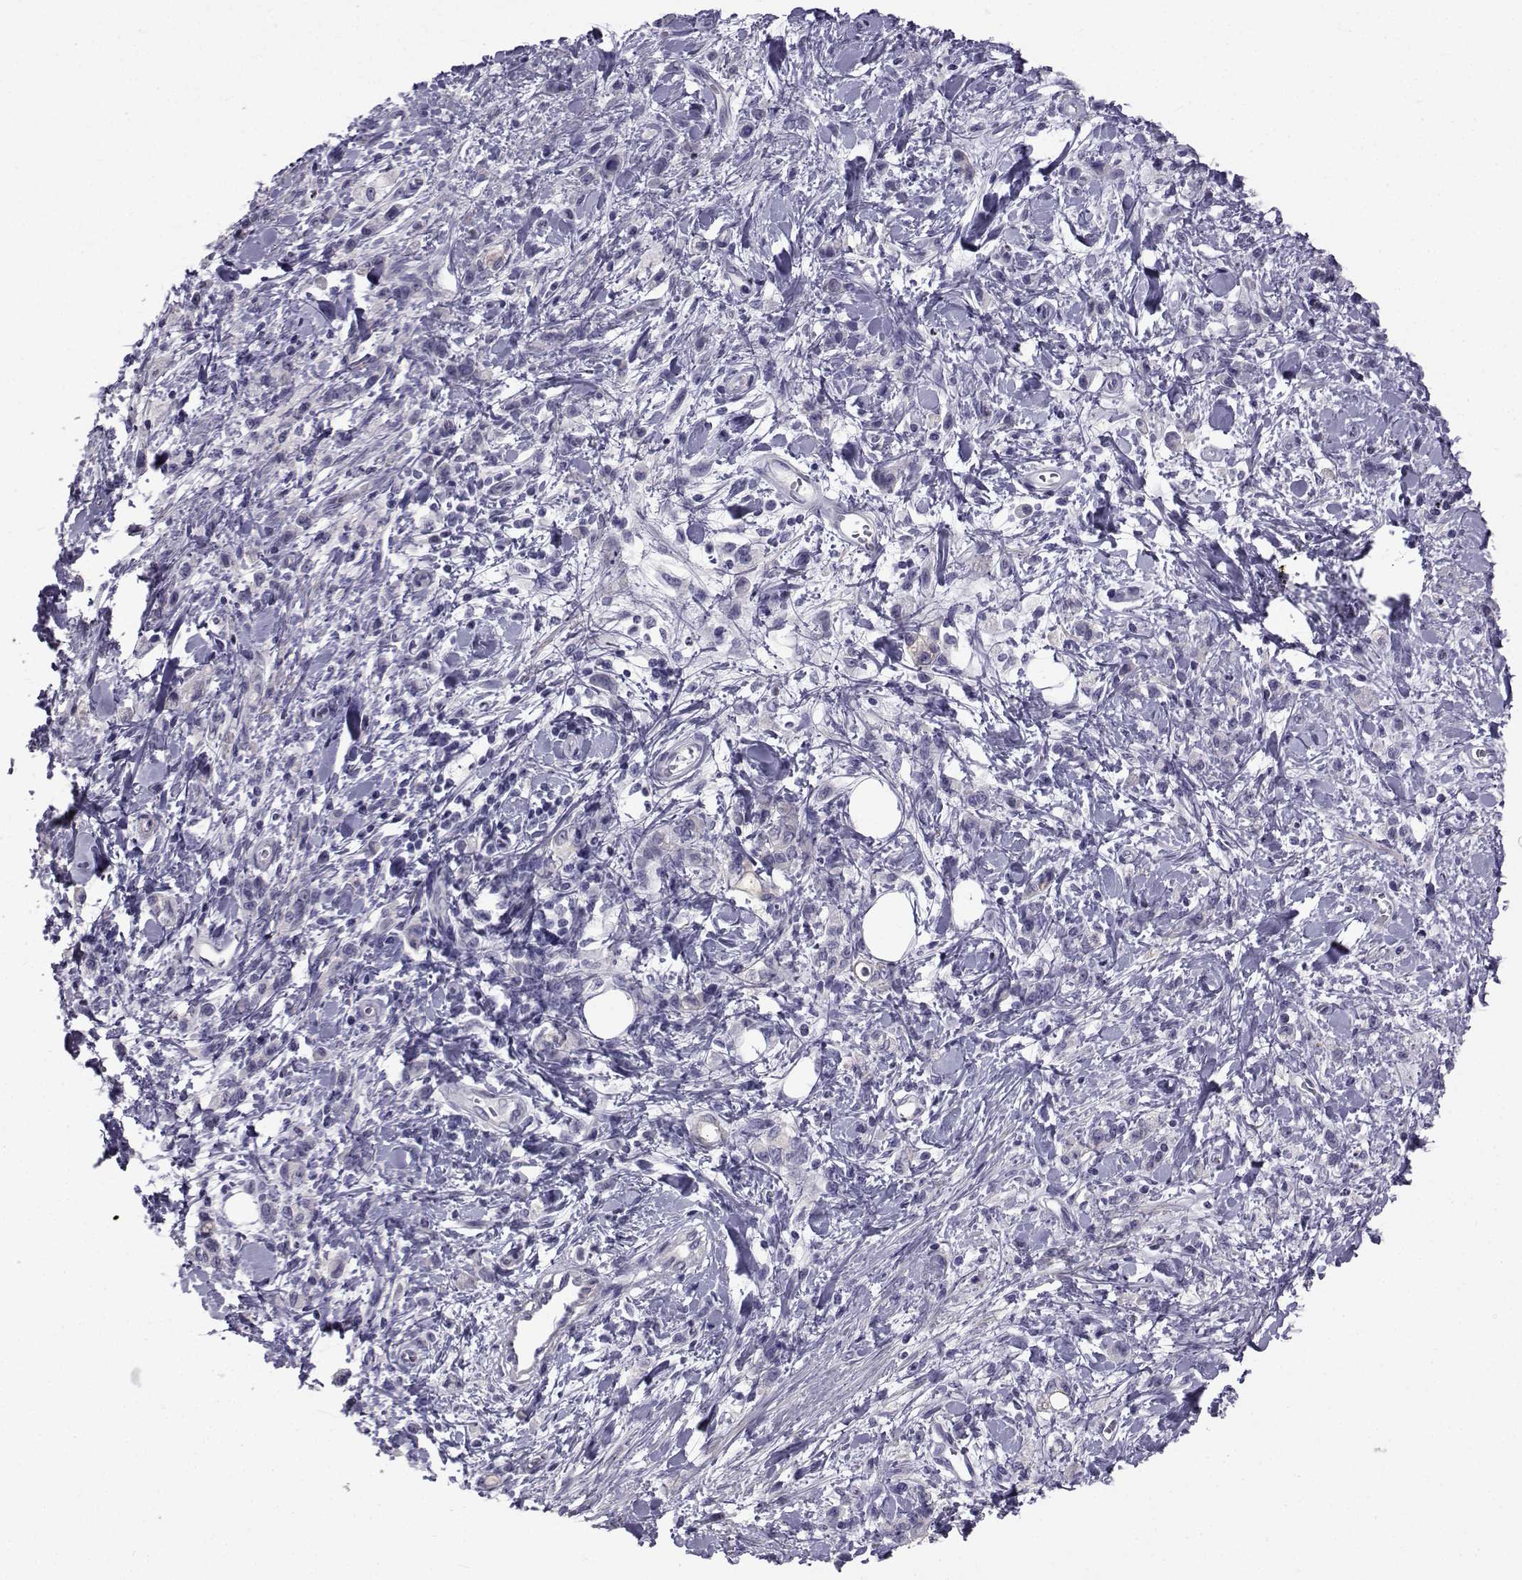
{"staining": {"intensity": "negative", "quantity": "none", "location": "none"}, "tissue": "stomach cancer", "cell_type": "Tumor cells", "image_type": "cancer", "snomed": [{"axis": "morphology", "description": "Adenocarcinoma, NOS"}, {"axis": "topography", "description": "Stomach"}], "caption": "Tumor cells are negative for protein expression in human stomach cancer.", "gene": "SPANXD", "patient": {"sex": "male", "age": 77}}